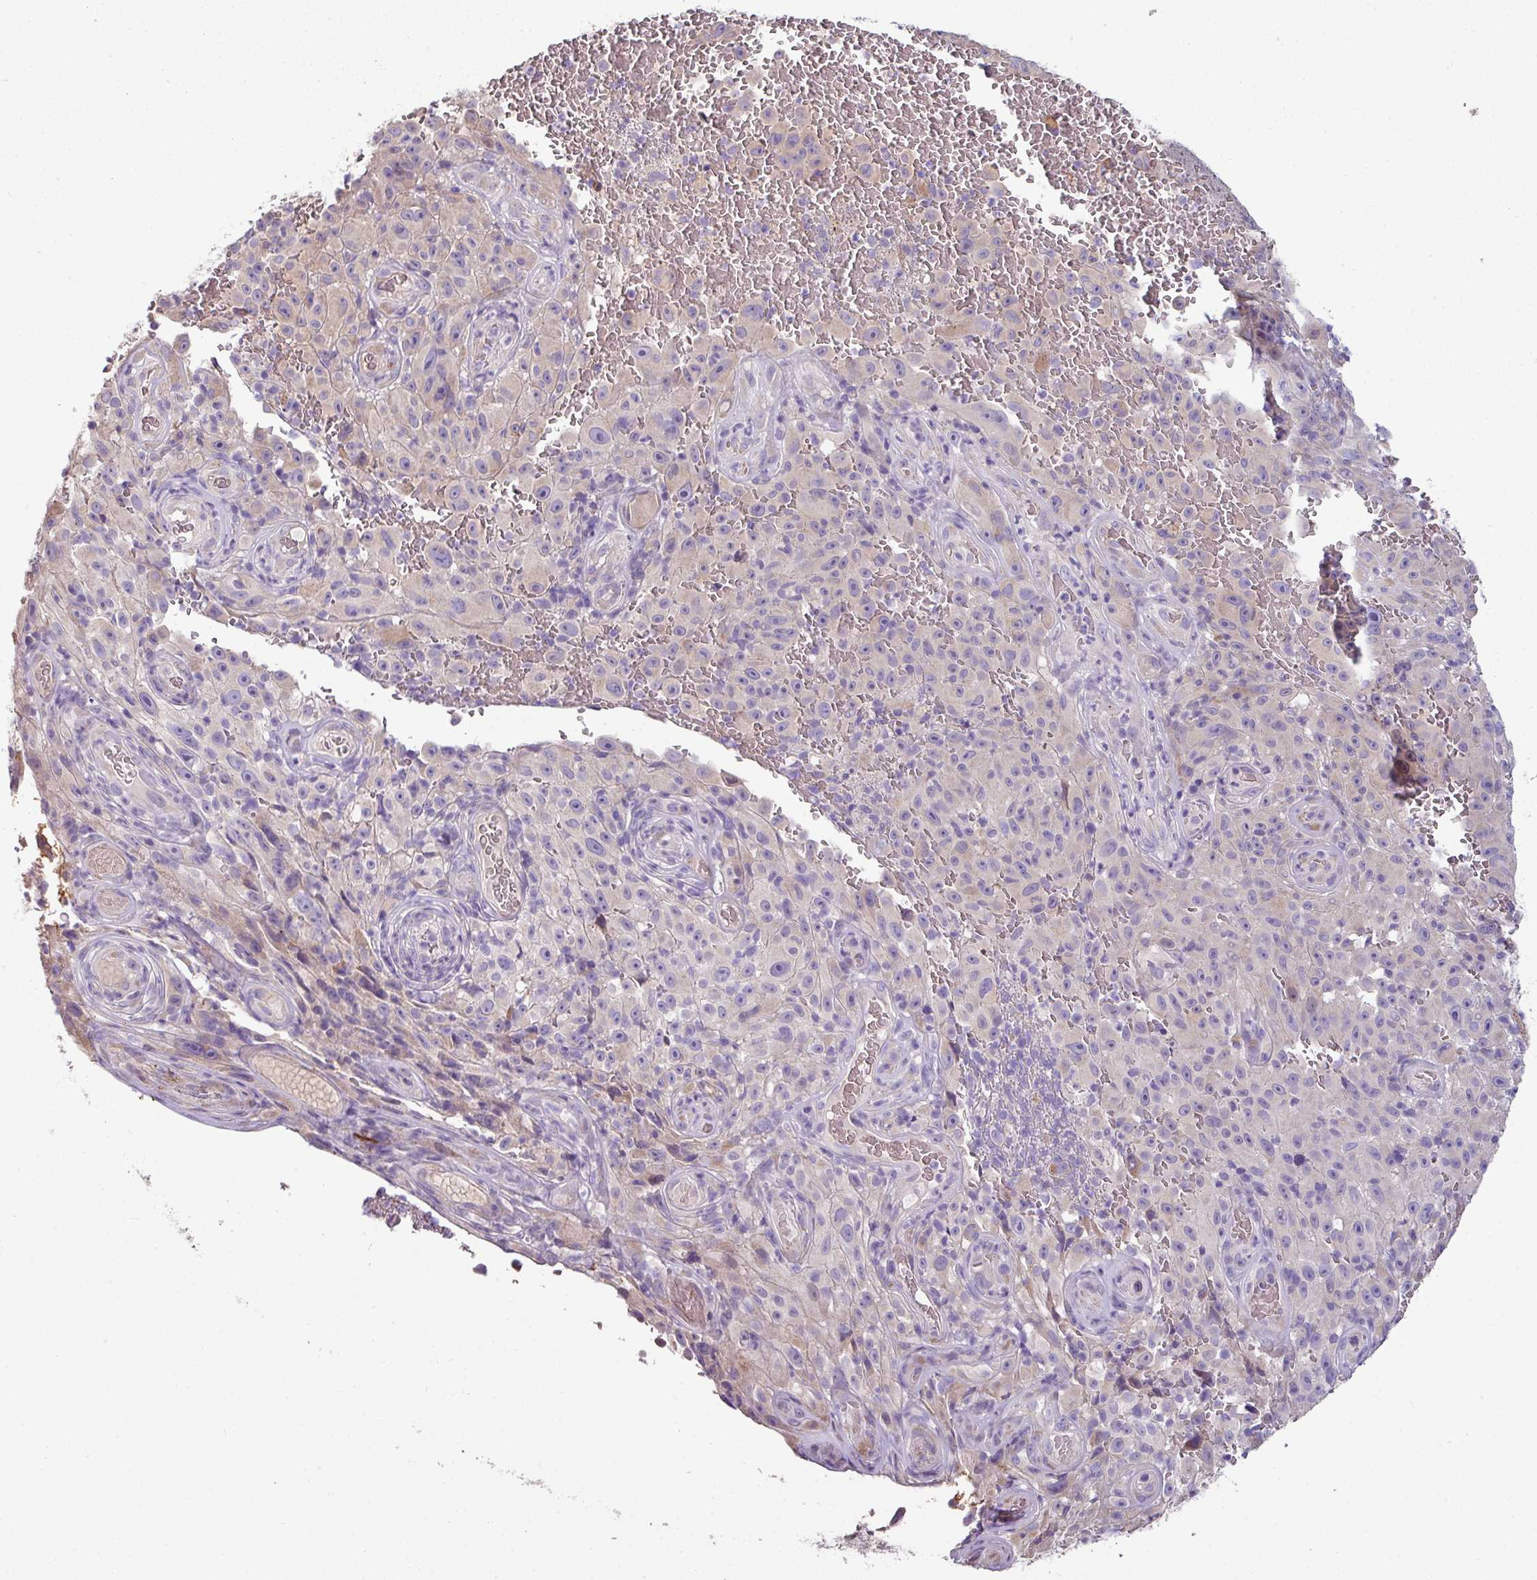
{"staining": {"intensity": "negative", "quantity": "none", "location": "none"}, "tissue": "melanoma", "cell_type": "Tumor cells", "image_type": "cancer", "snomed": [{"axis": "morphology", "description": "Malignant melanoma, NOS"}, {"axis": "topography", "description": "Skin"}], "caption": "Malignant melanoma was stained to show a protein in brown. There is no significant staining in tumor cells.", "gene": "LRRC9", "patient": {"sex": "female", "age": 82}}